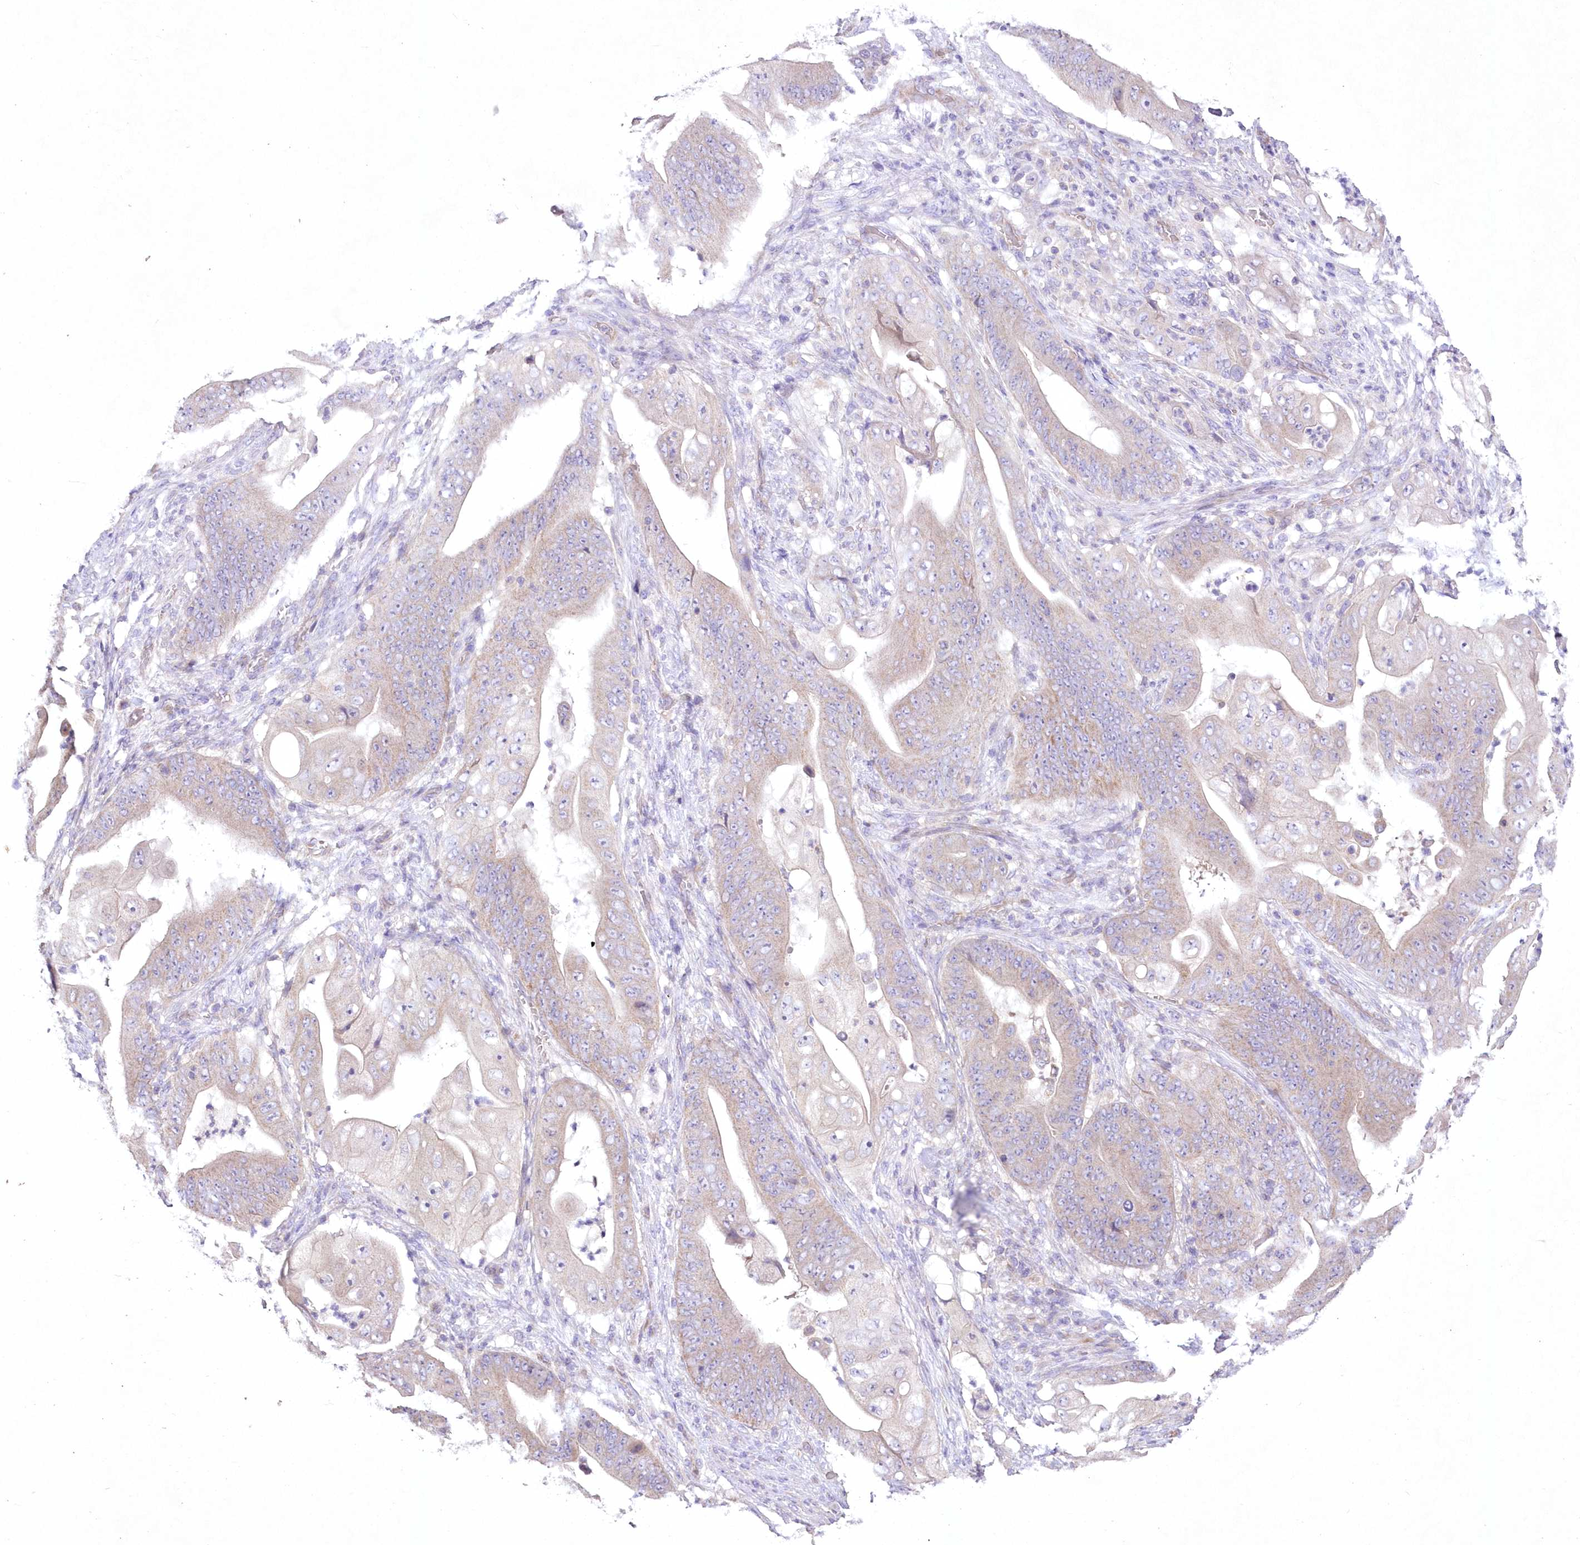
{"staining": {"intensity": "negative", "quantity": "none", "location": "none"}, "tissue": "stomach cancer", "cell_type": "Tumor cells", "image_type": "cancer", "snomed": [{"axis": "morphology", "description": "Adenocarcinoma, NOS"}, {"axis": "topography", "description": "Stomach"}], "caption": "Protein analysis of adenocarcinoma (stomach) displays no significant staining in tumor cells. (DAB (3,3'-diaminobenzidine) immunohistochemistry with hematoxylin counter stain).", "gene": "ITSN2", "patient": {"sex": "female", "age": 73}}